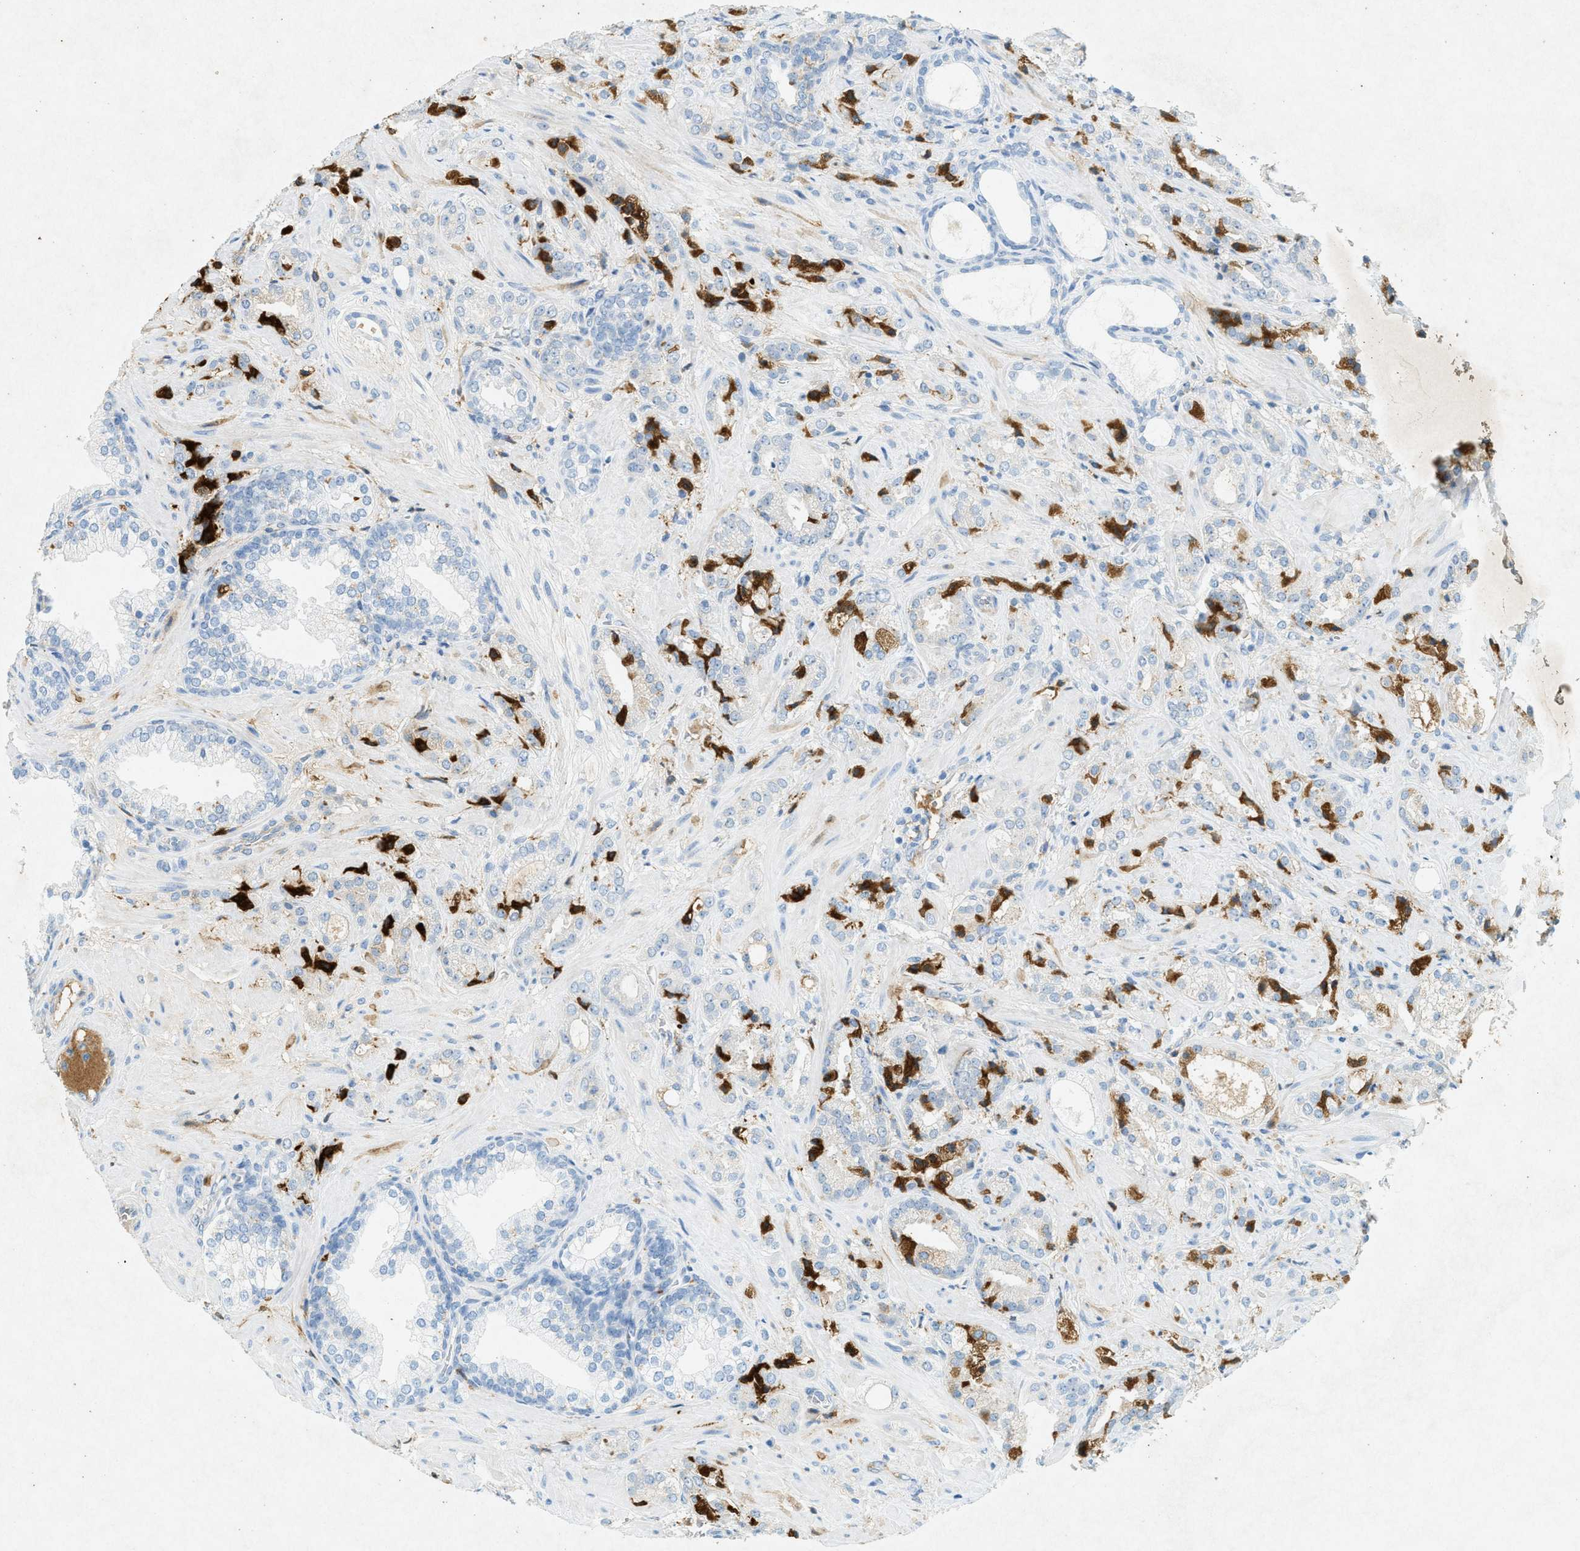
{"staining": {"intensity": "moderate", "quantity": "<25%", "location": "cytoplasmic/membranous"}, "tissue": "prostate cancer", "cell_type": "Tumor cells", "image_type": "cancer", "snomed": [{"axis": "morphology", "description": "Adenocarcinoma, High grade"}, {"axis": "topography", "description": "Prostate"}], "caption": "DAB (3,3'-diaminobenzidine) immunohistochemical staining of prostate cancer (high-grade adenocarcinoma) reveals moderate cytoplasmic/membranous protein expression in about <25% of tumor cells.", "gene": "F2", "patient": {"sex": "male", "age": 64}}